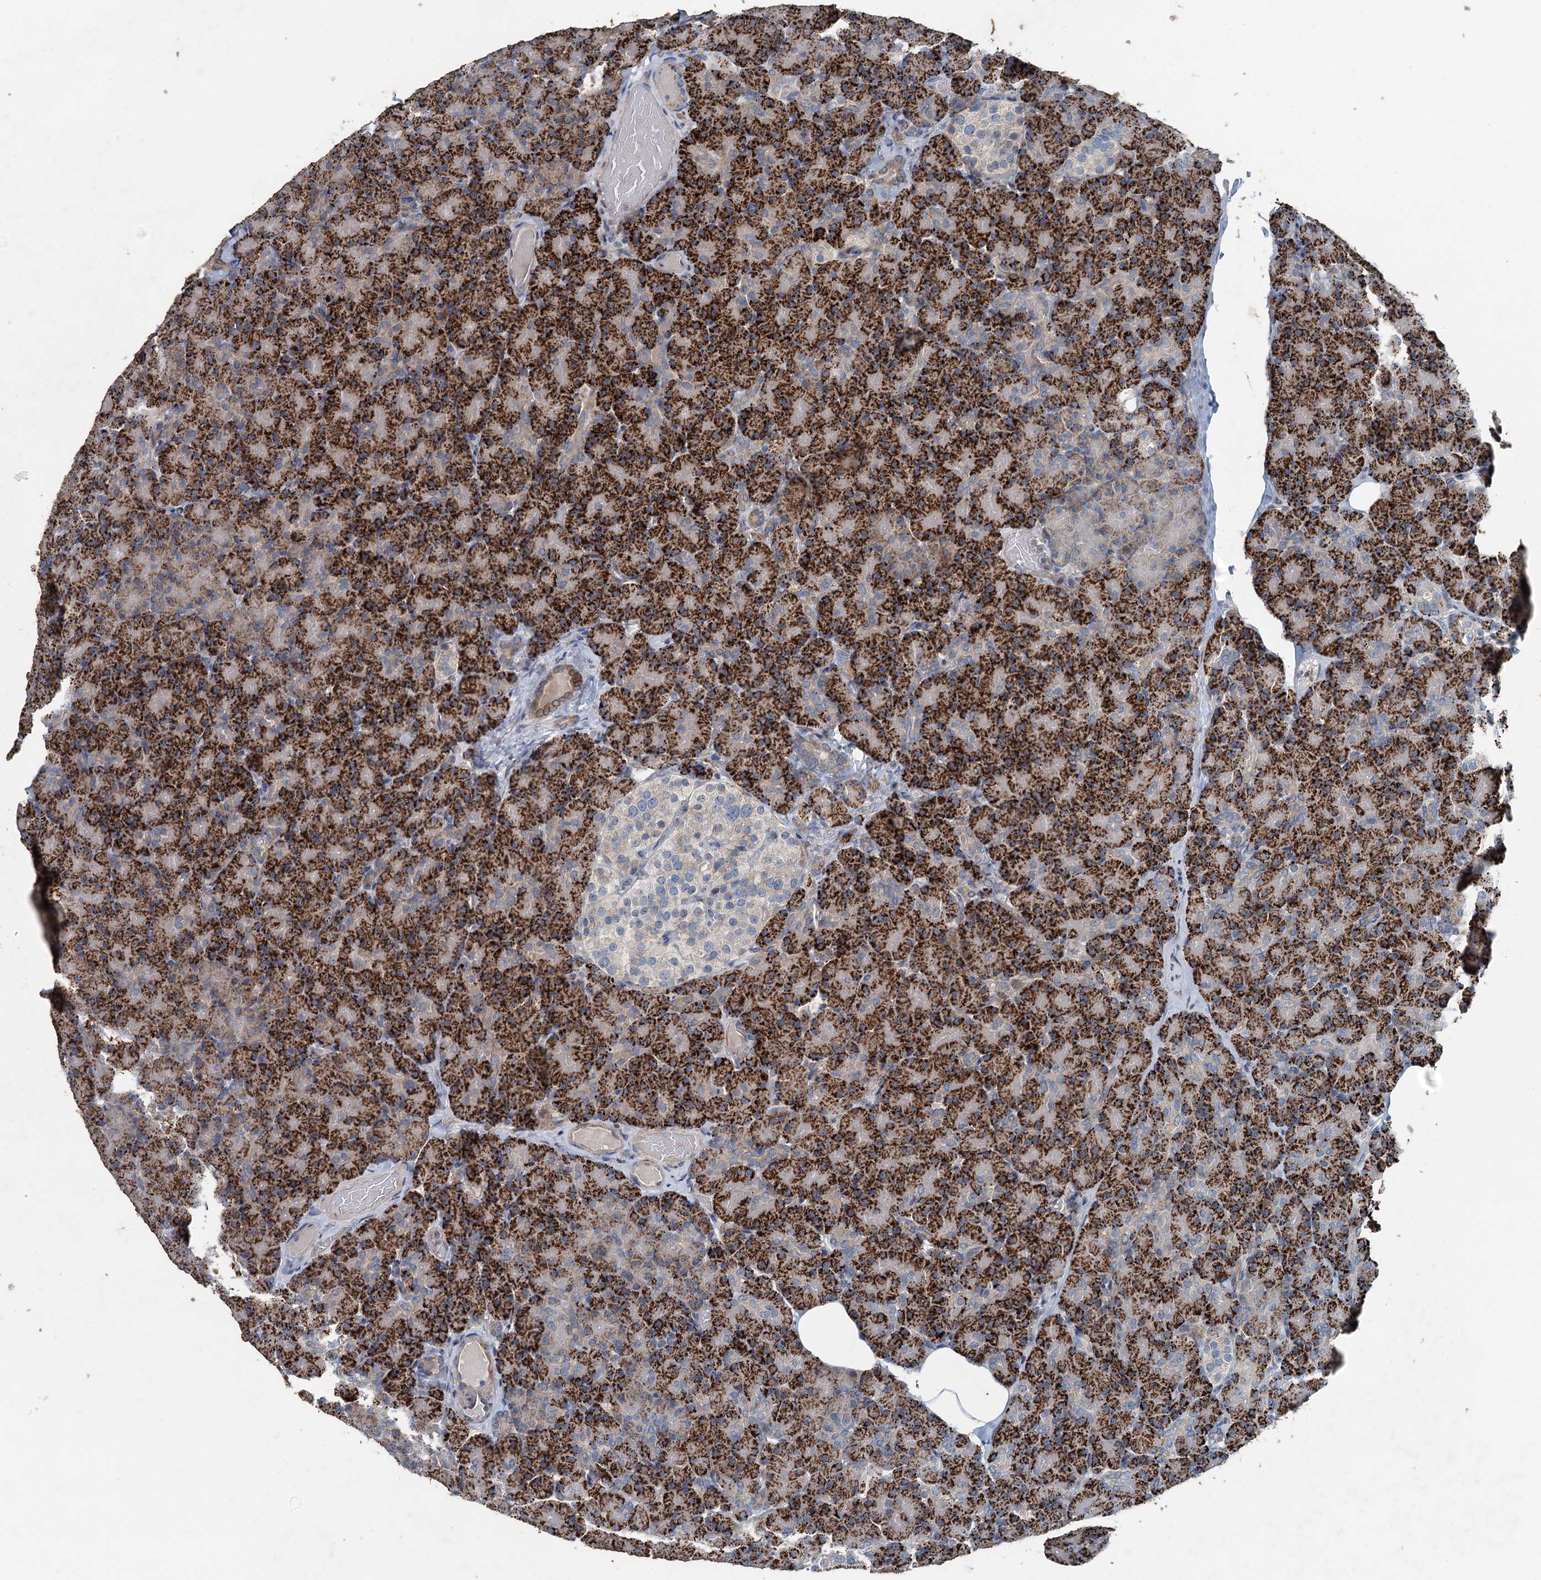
{"staining": {"intensity": "strong", "quantity": ">75%", "location": "cytoplasmic/membranous"}, "tissue": "pancreas", "cell_type": "Exocrine glandular cells", "image_type": "normal", "snomed": [{"axis": "morphology", "description": "Normal tissue, NOS"}, {"axis": "topography", "description": "Pancreas"}], "caption": "Protein staining of normal pancreas reveals strong cytoplasmic/membranous positivity in about >75% of exocrine glandular cells. (Stains: DAB (3,3'-diaminobenzidine) in brown, nuclei in blue, Microscopy: brightfield microscopy at high magnification).", "gene": "C6orf120", "patient": {"sex": "female", "age": 43}}